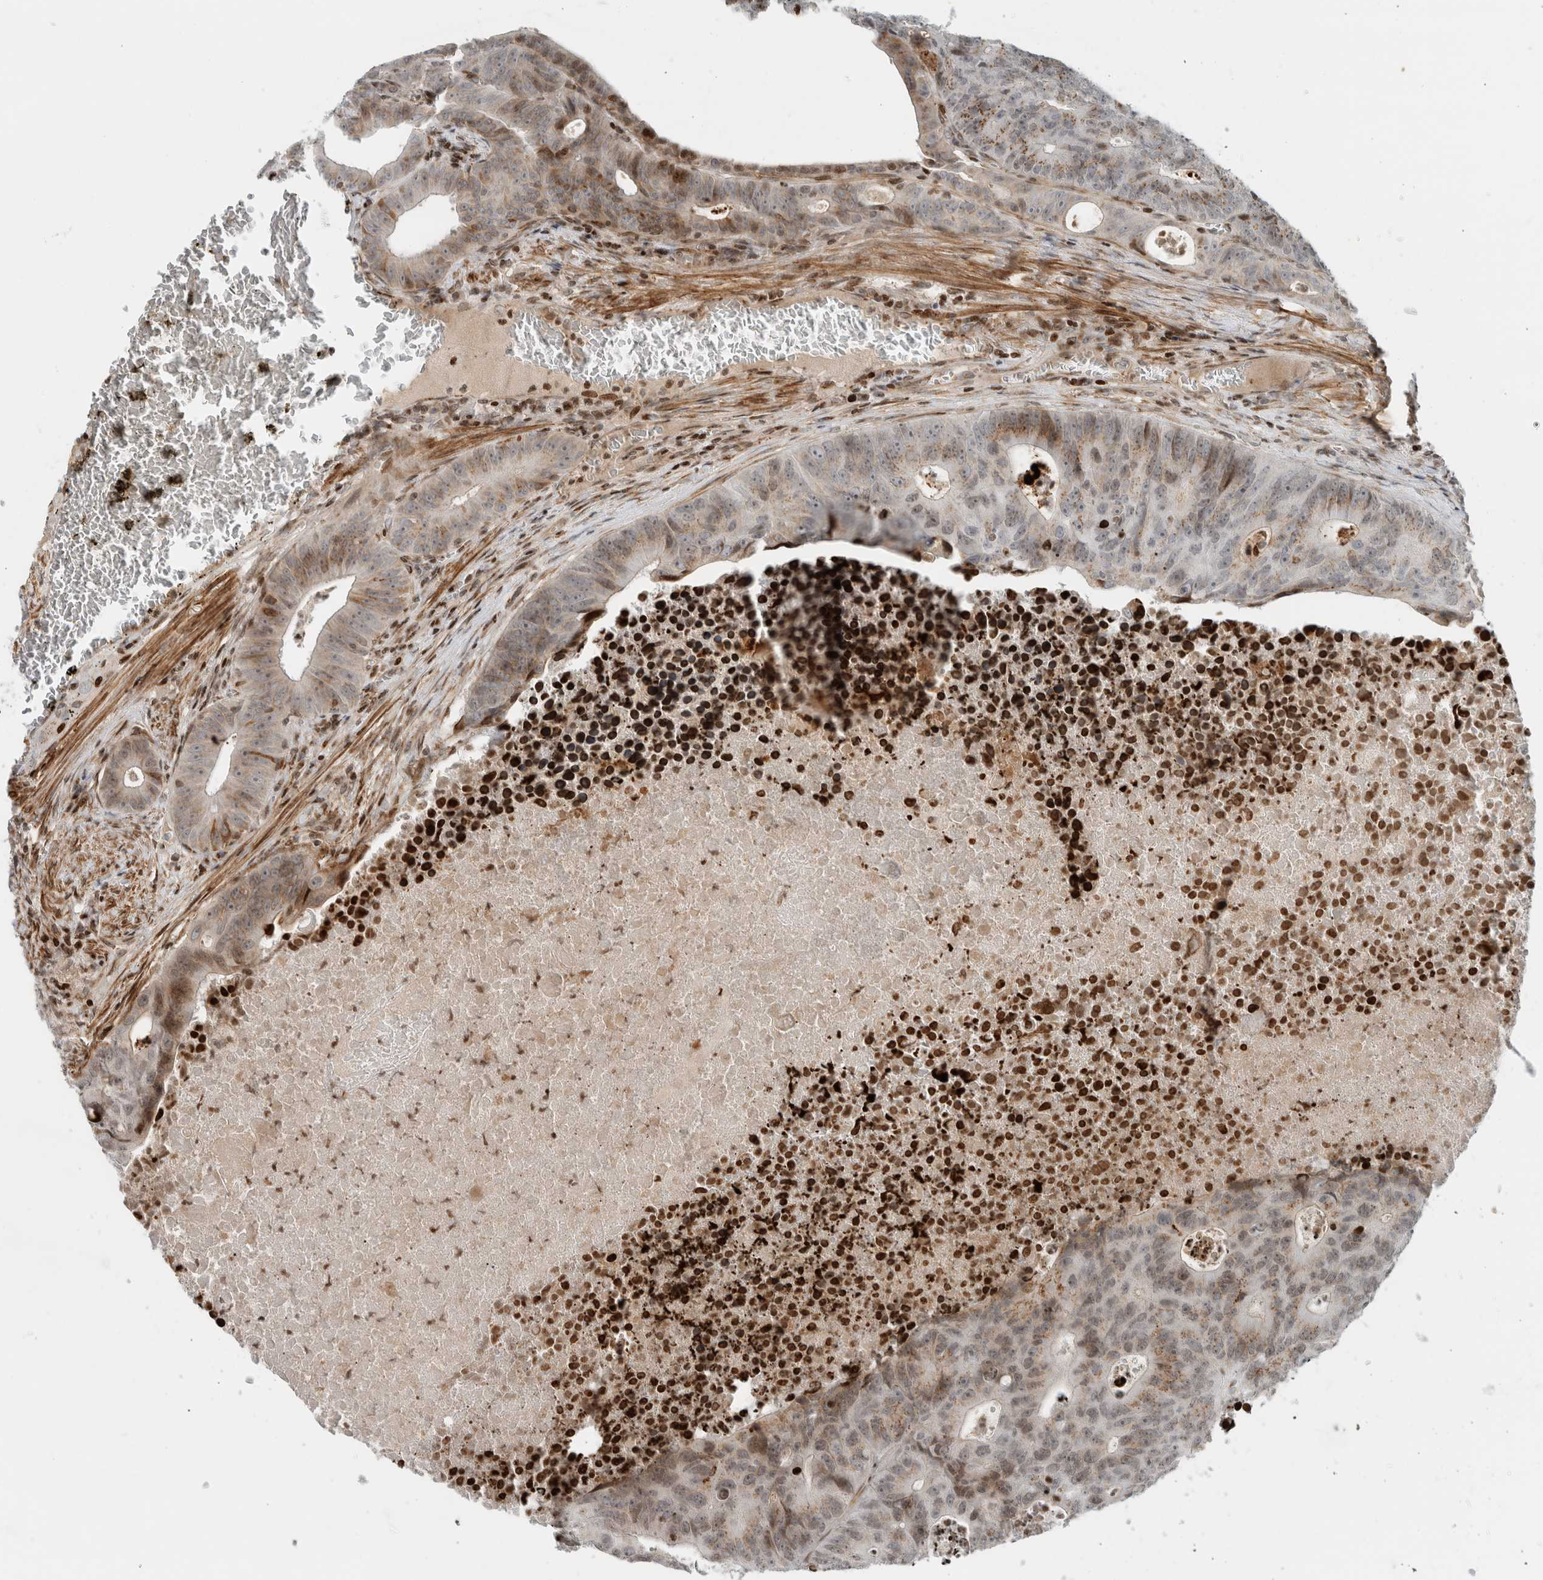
{"staining": {"intensity": "moderate", "quantity": "25%-75%", "location": "cytoplasmic/membranous"}, "tissue": "colorectal cancer", "cell_type": "Tumor cells", "image_type": "cancer", "snomed": [{"axis": "morphology", "description": "Adenocarcinoma, NOS"}, {"axis": "topography", "description": "Colon"}], "caption": "Immunohistochemical staining of human colorectal cancer (adenocarcinoma) reveals moderate cytoplasmic/membranous protein positivity in about 25%-75% of tumor cells. The protein is stained brown, and the nuclei are stained in blue (DAB IHC with brightfield microscopy, high magnification).", "gene": "GINS4", "patient": {"sex": "male", "age": 87}}